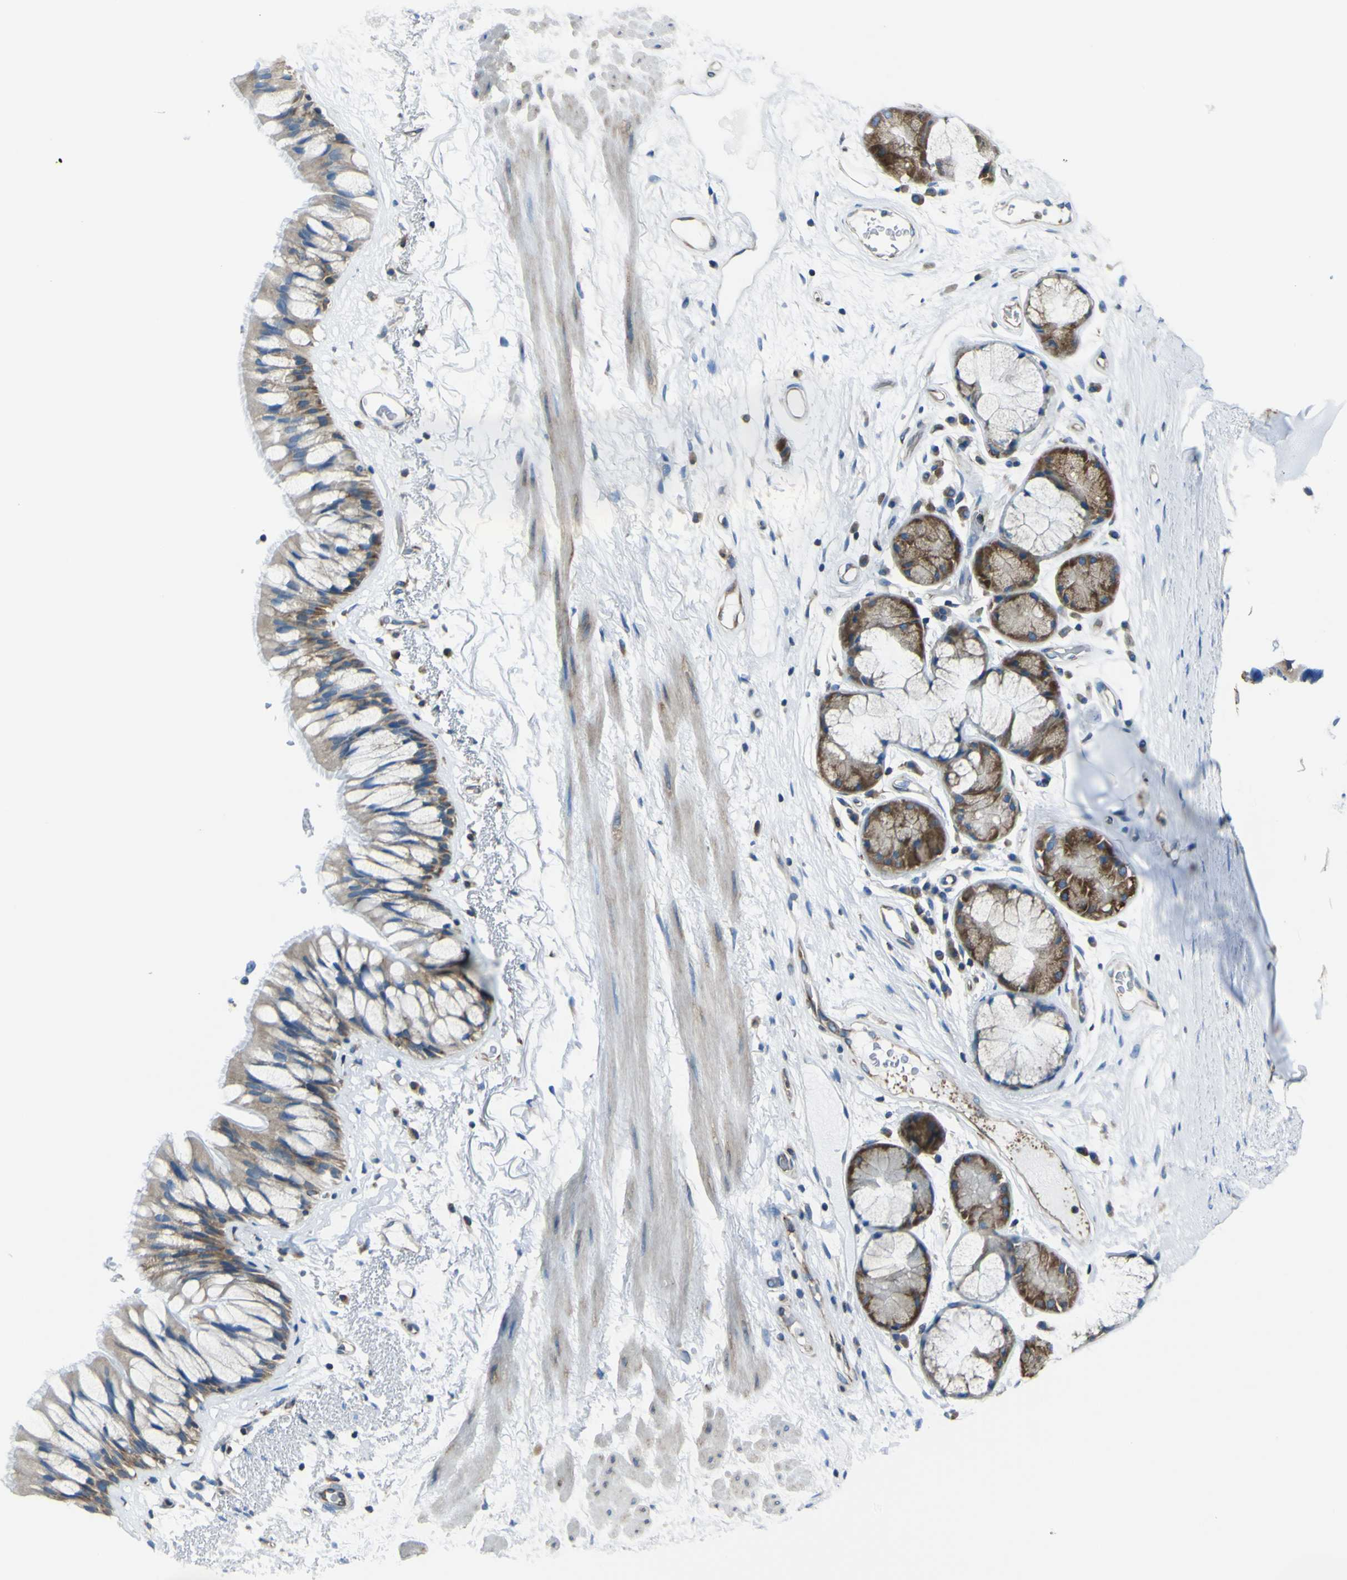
{"staining": {"intensity": "moderate", "quantity": "25%-75%", "location": "cytoplasmic/membranous"}, "tissue": "bronchus", "cell_type": "Respiratory epithelial cells", "image_type": "normal", "snomed": [{"axis": "morphology", "description": "Normal tissue, NOS"}, {"axis": "topography", "description": "Bronchus"}], "caption": "Unremarkable bronchus demonstrates moderate cytoplasmic/membranous expression in approximately 25%-75% of respiratory epithelial cells, visualized by immunohistochemistry. The staining was performed using DAB, with brown indicating positive protein expression. Nuclei are stained blue with hematoxylin.", "gene": "STIM1", "patient": {"sex": "male", "age": 66}}